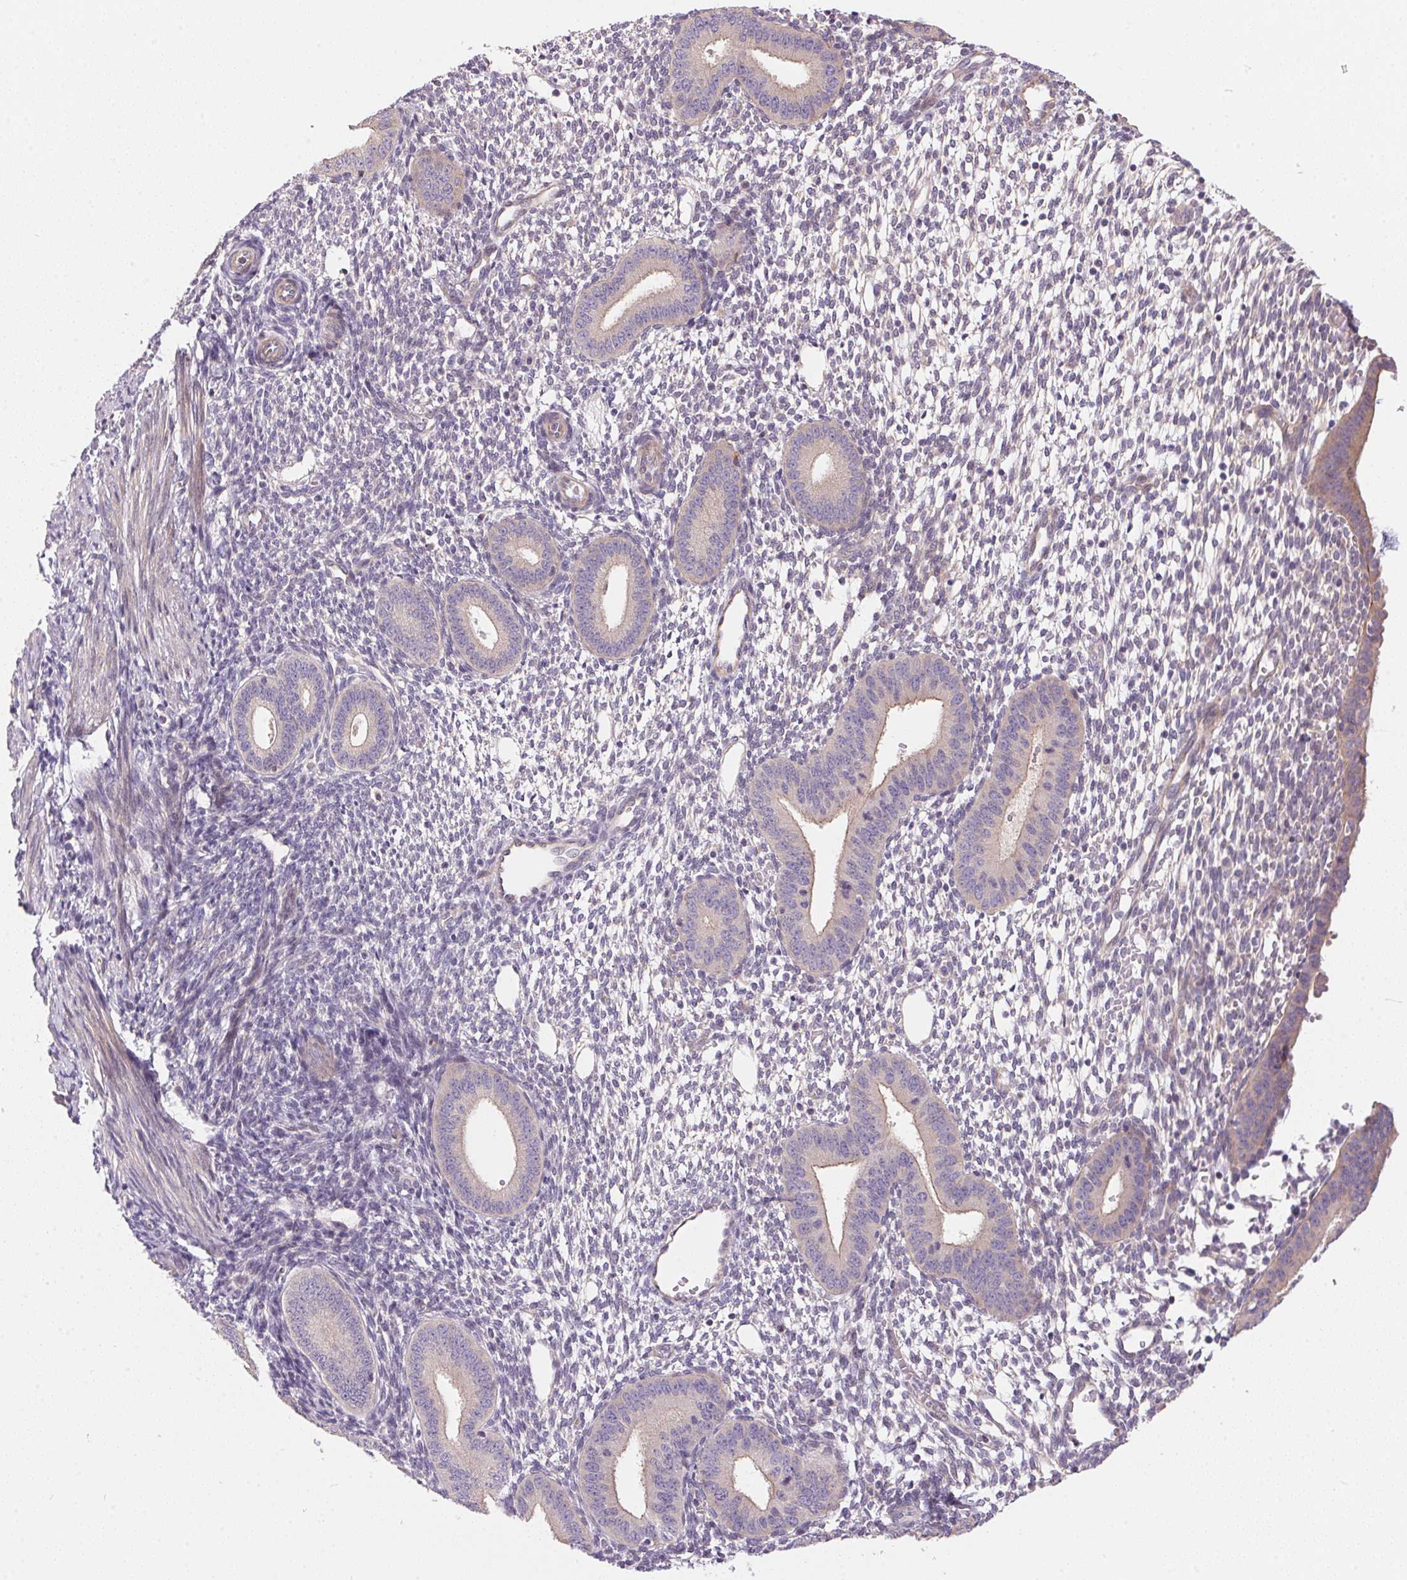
{"staining": {"intensity": "negative", "quantity": "none", "location": "none"}, "tissue": "endometrium", "cell_type": "Cells in endometrial stroma", "image_type": "normal", "snomed": [{"axis": "morphology", "description": "Normal tissue, NOS"}, {"axis": "topography", "description": "Endometrium"}], "caption": "IHC histopathology image of normal endometrium: human endometrium stained with DAB (3,3'-diaminobenzidine) shows no significant protein expression in cells in endometrial stroma. (DAB immunohistochemistry with hematoxylin counter stain).", "gene": "UNC13B", "patient": {"sex": "female", "age": 40}}